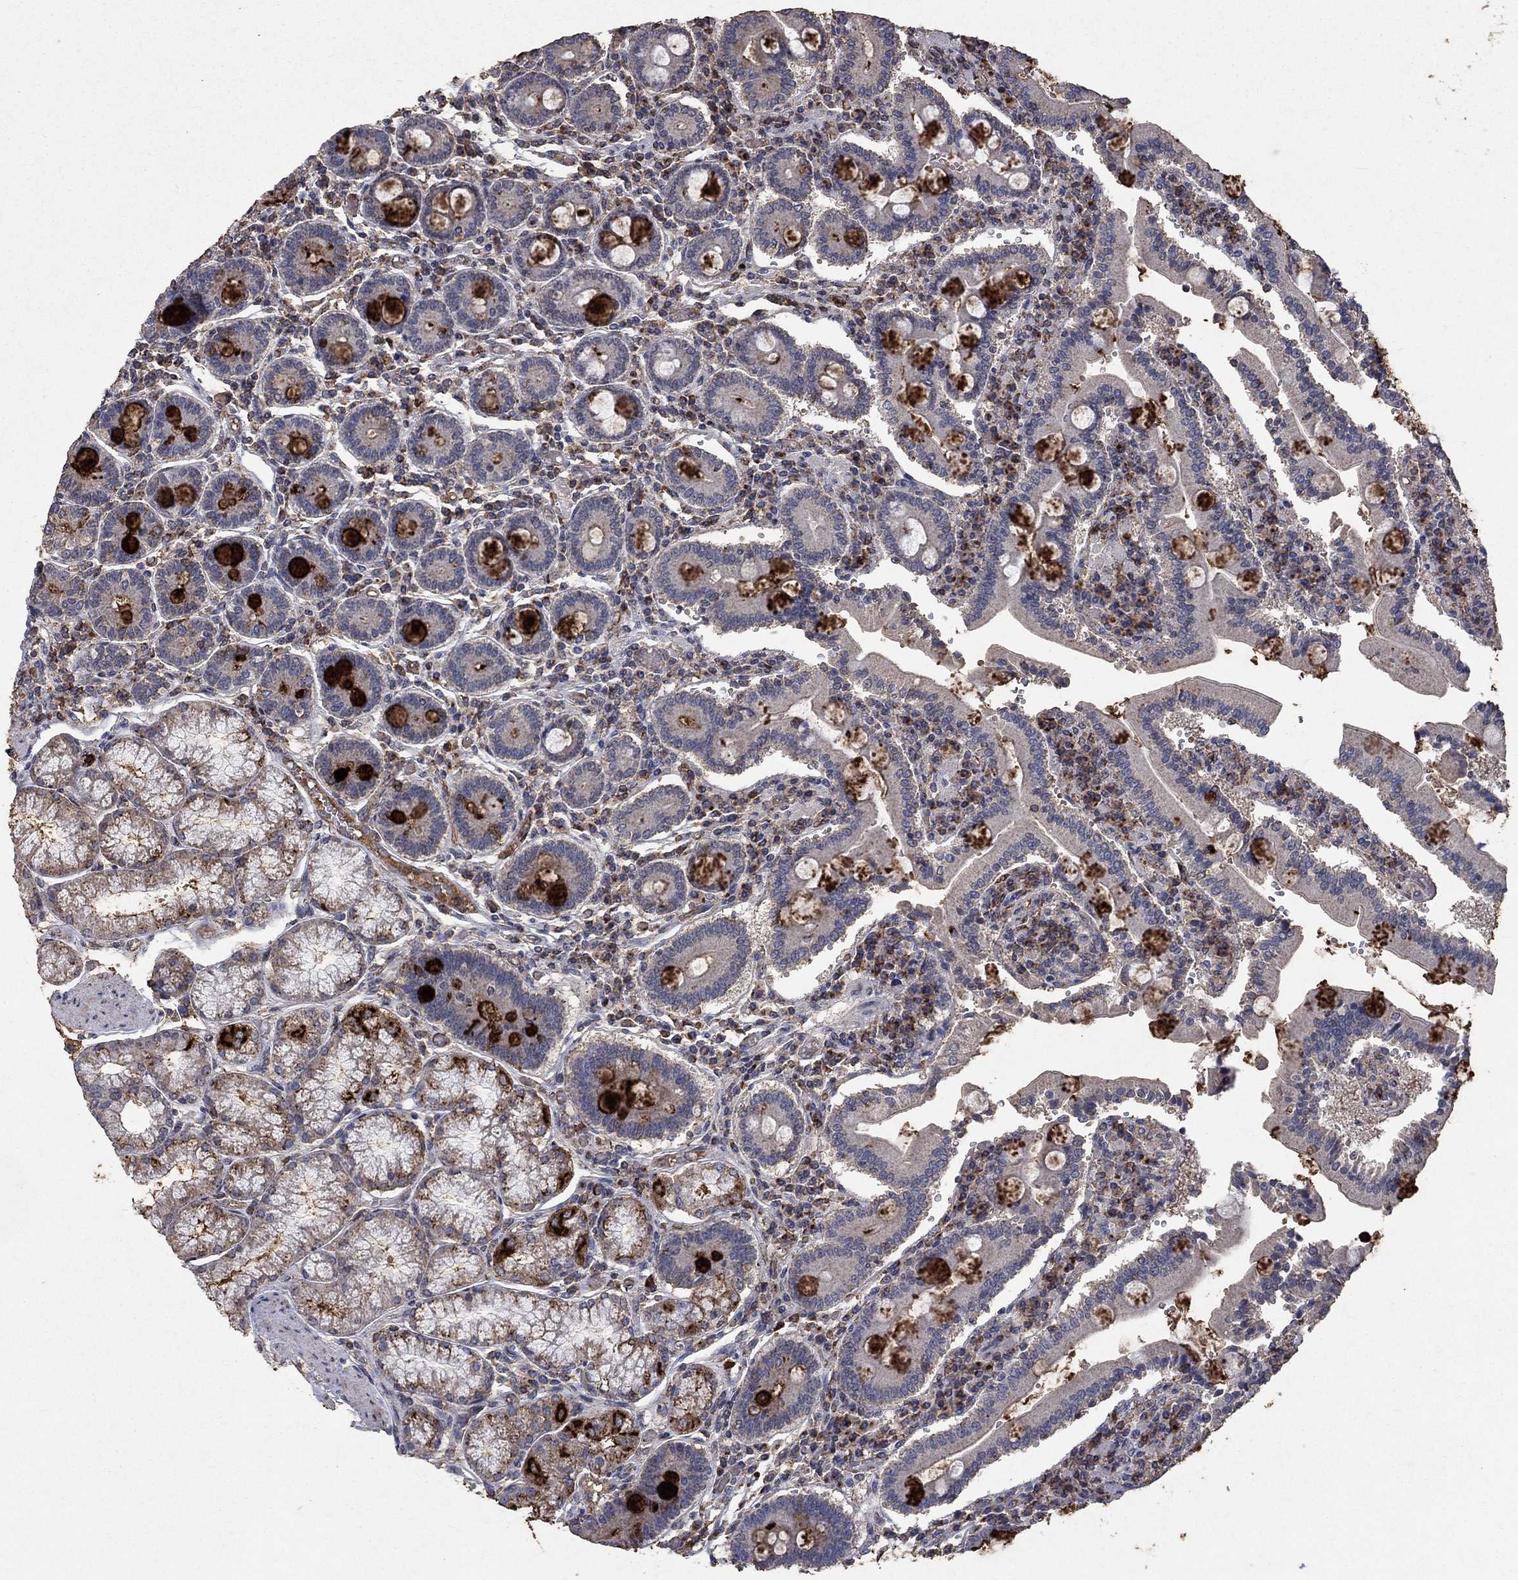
{"staining": {"intensity": "strong", "quantity": "25%-75%", "location": "cytoplasmic/membranous"}, "tissue": "duodenum", "cell_type": "Glandular cells", "image_type": "normal", "snomed": [{"axis": "morphology", "description": "Normal tissue, NOS"}, {"axis": "topography", "description": "Duodenum"}], "caption": "IHC staining of unremarkable duodenum, which reveals high levels of strong cytoplasmic/membranous positivity in approximately 25%-75% of glandular cells indicating strong cytoplasmic/membranous protein positivity. The staining was performed using DAB (3,3'-diaminobenzidine) (brown) for protein detection and nuclei were counterstained in hematoxylin (blue).", "gene": "CD24", "patient": {"sex": "female", "age": 62}}